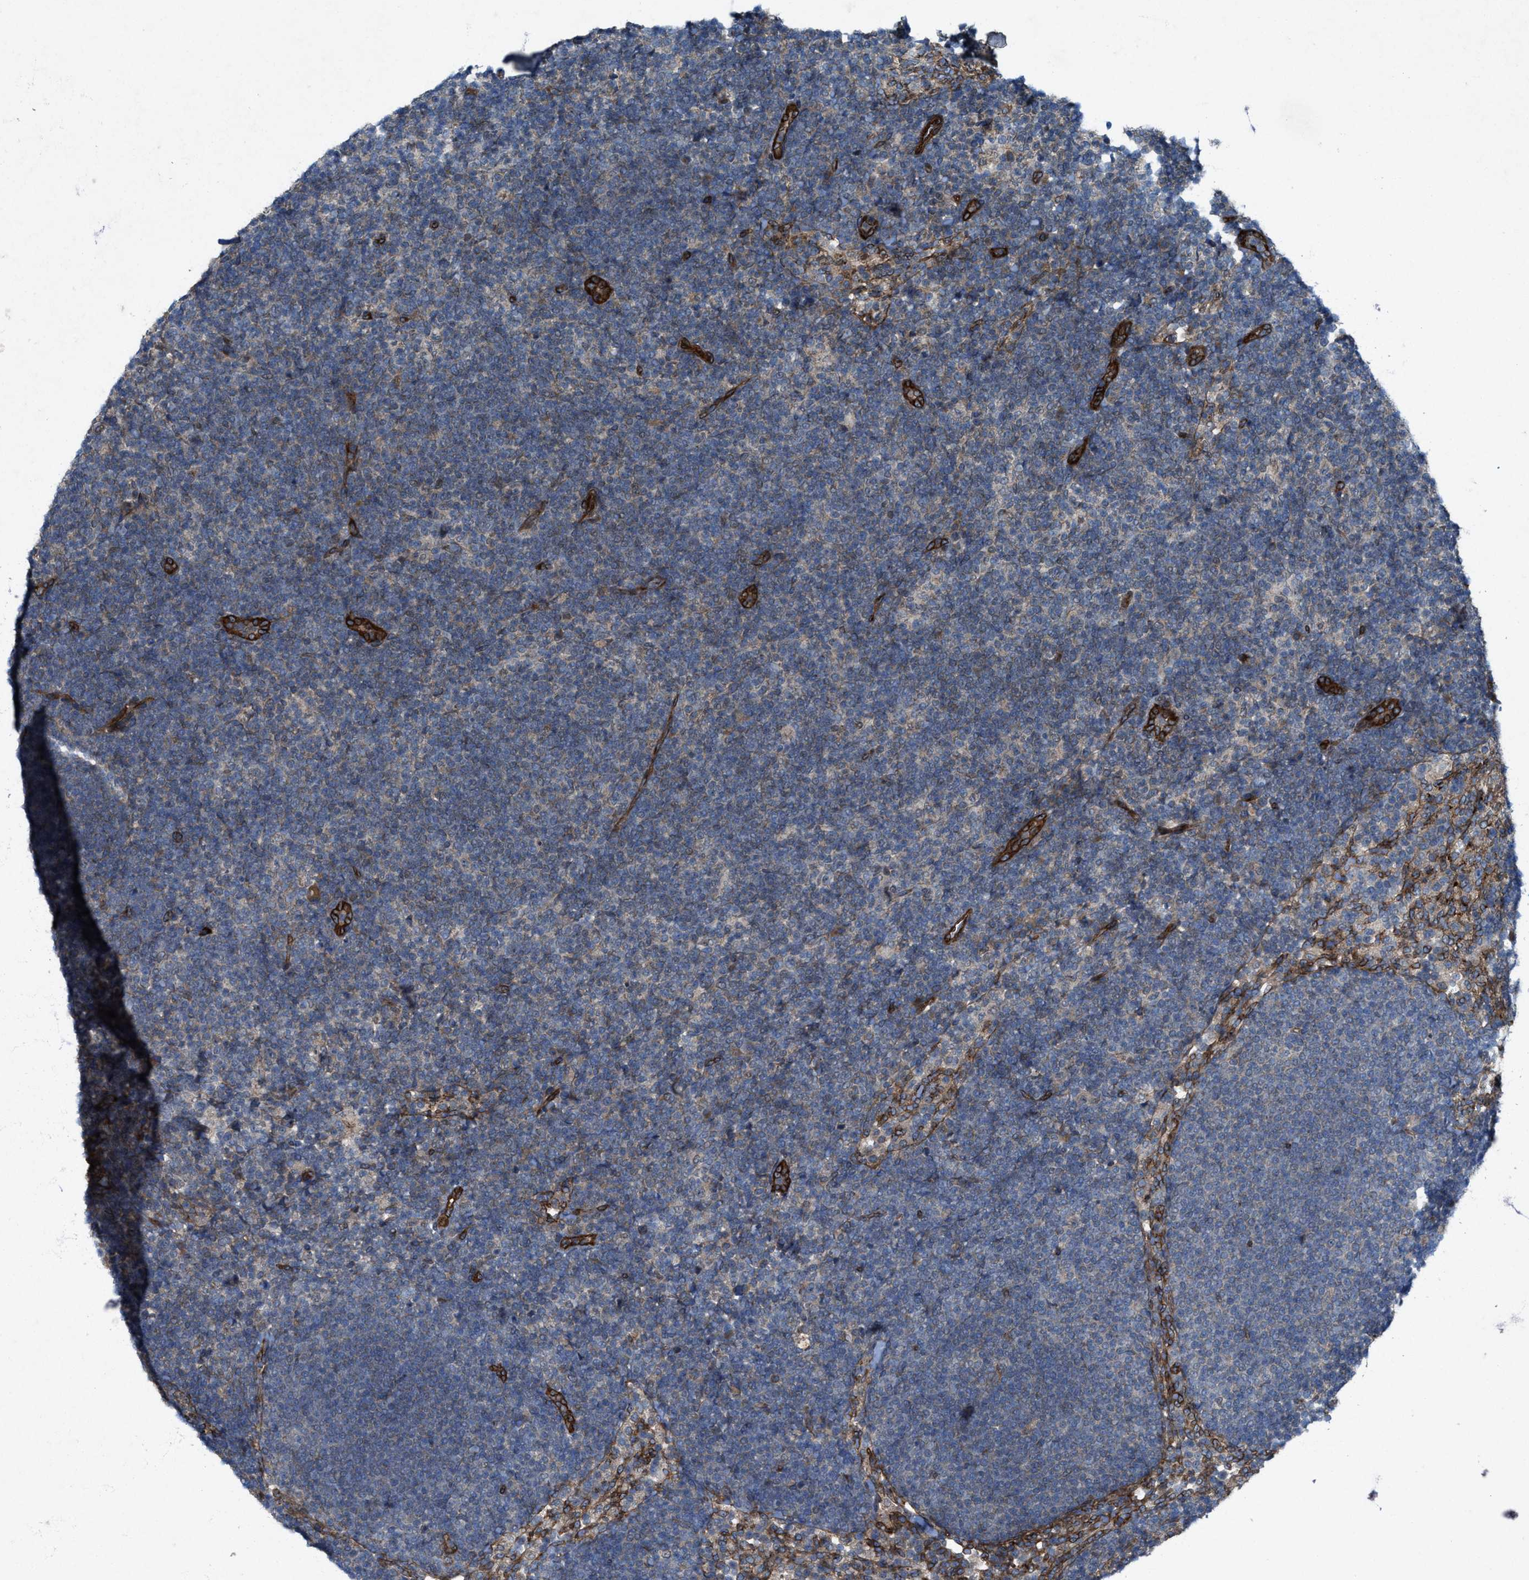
{"staining": {"intensity": "negative", "quantity": "none", "location": "none"}, "tissue": "lymph node", "cell_type": "Germinal center cells", "image_type": "normal", "snomed": [{"axis": "morphology", "description": "Normal tissue, NOS"}, {"axis": "morphology", "description": "Carcinoid, malignant, NOS"}, {"axis": "topography", "description": "Lymph node"}], "caption": "The micrograph shows no significant staining in germinal center cells of lymph node.", "gene": "URGCP", "patient": {"sex": "male", "age": 47}}